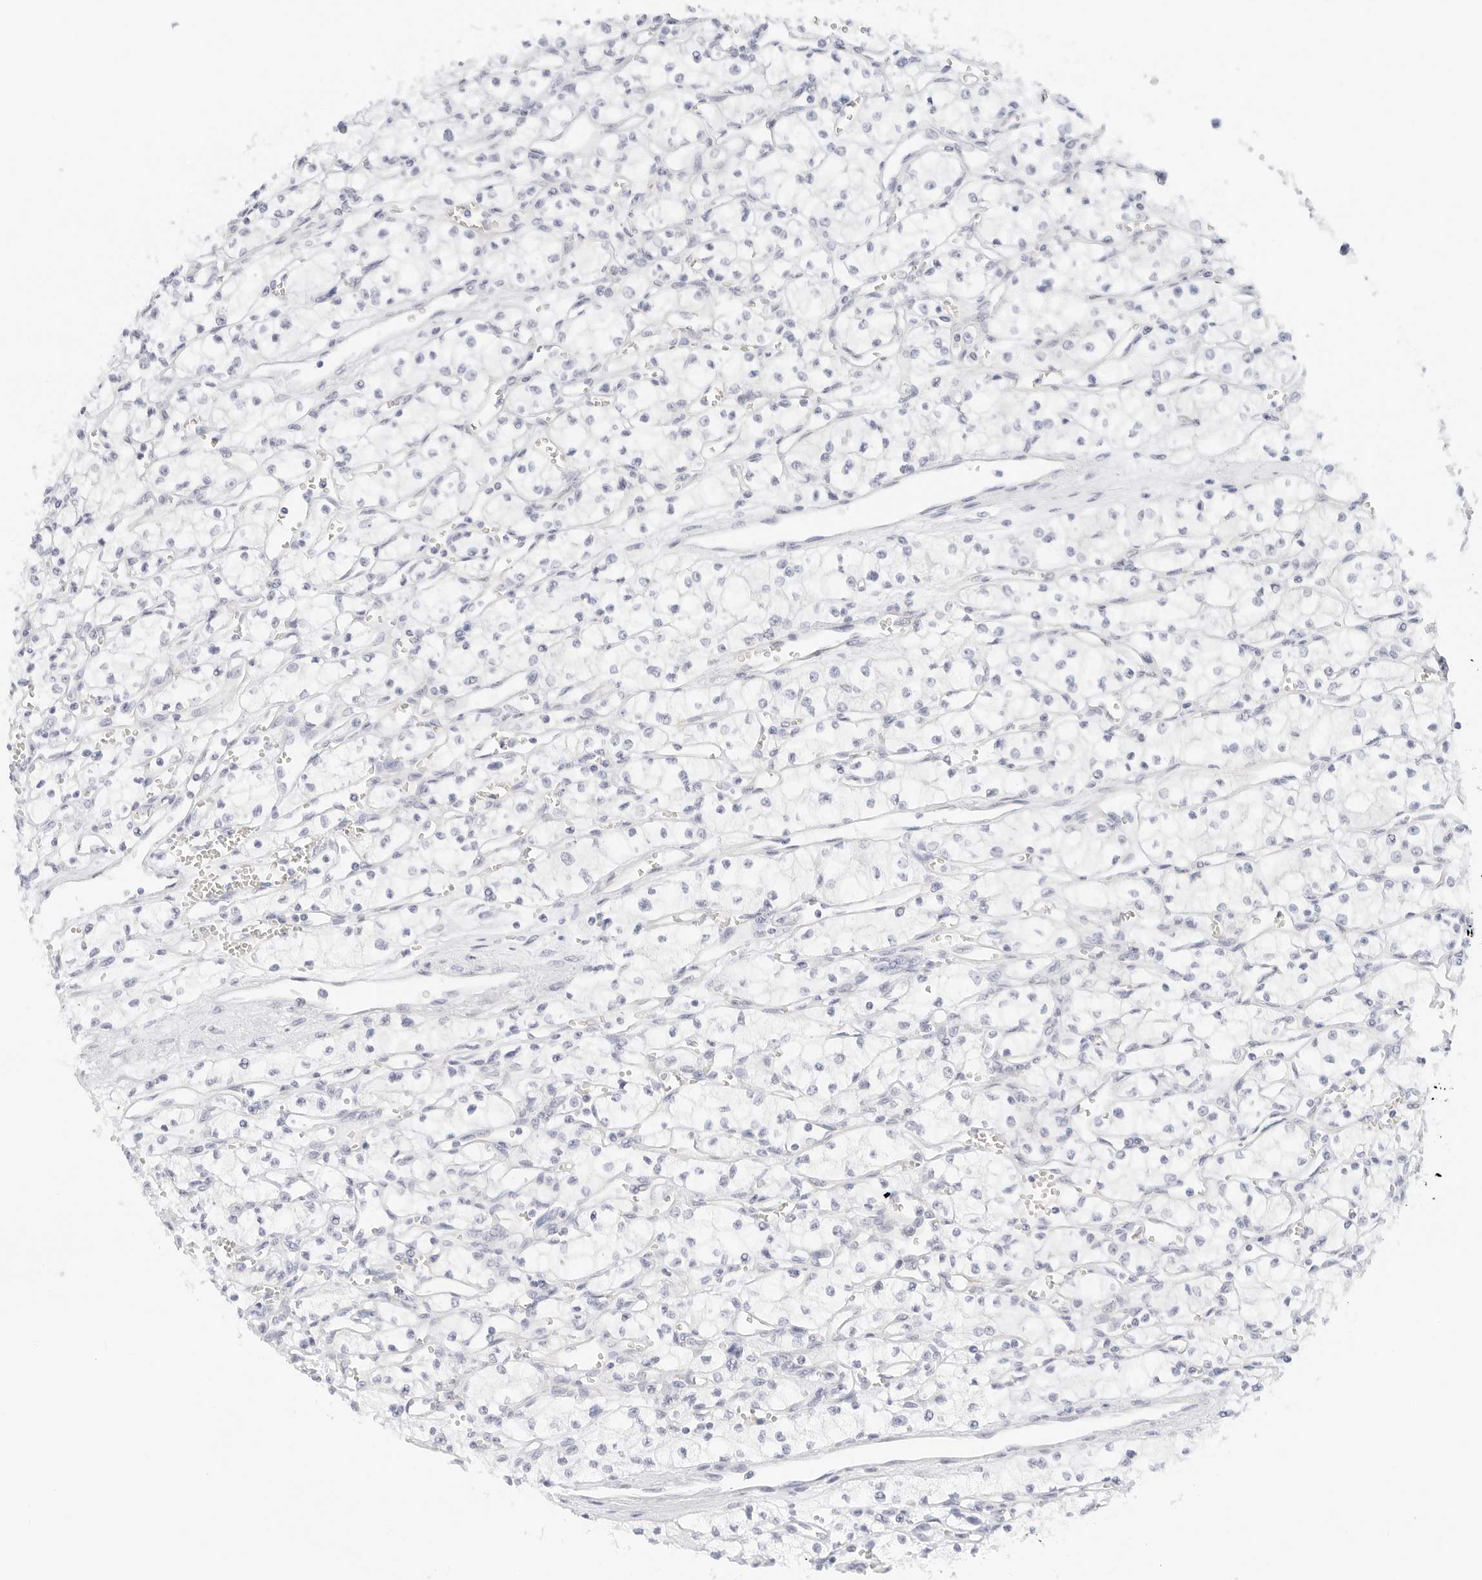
{"staining": {"intensity": "negative", "quantity": "none", "location": "none"}, "tissue": "renal cancer", "cell_type": "Tumor cells", "image_type": "cancer", "snomed": [{"axis": "morphology", "description": "Adenocarcinoma, NOS"}, {"axis": "topography", "description": "Kidney"}], "caption": "Renal cancer (adenocarcinoma) stained for a protein using IHC shows no expression tumor cells.", "gene": "CD22", "patient": {"sex": "male", "age": 59}}